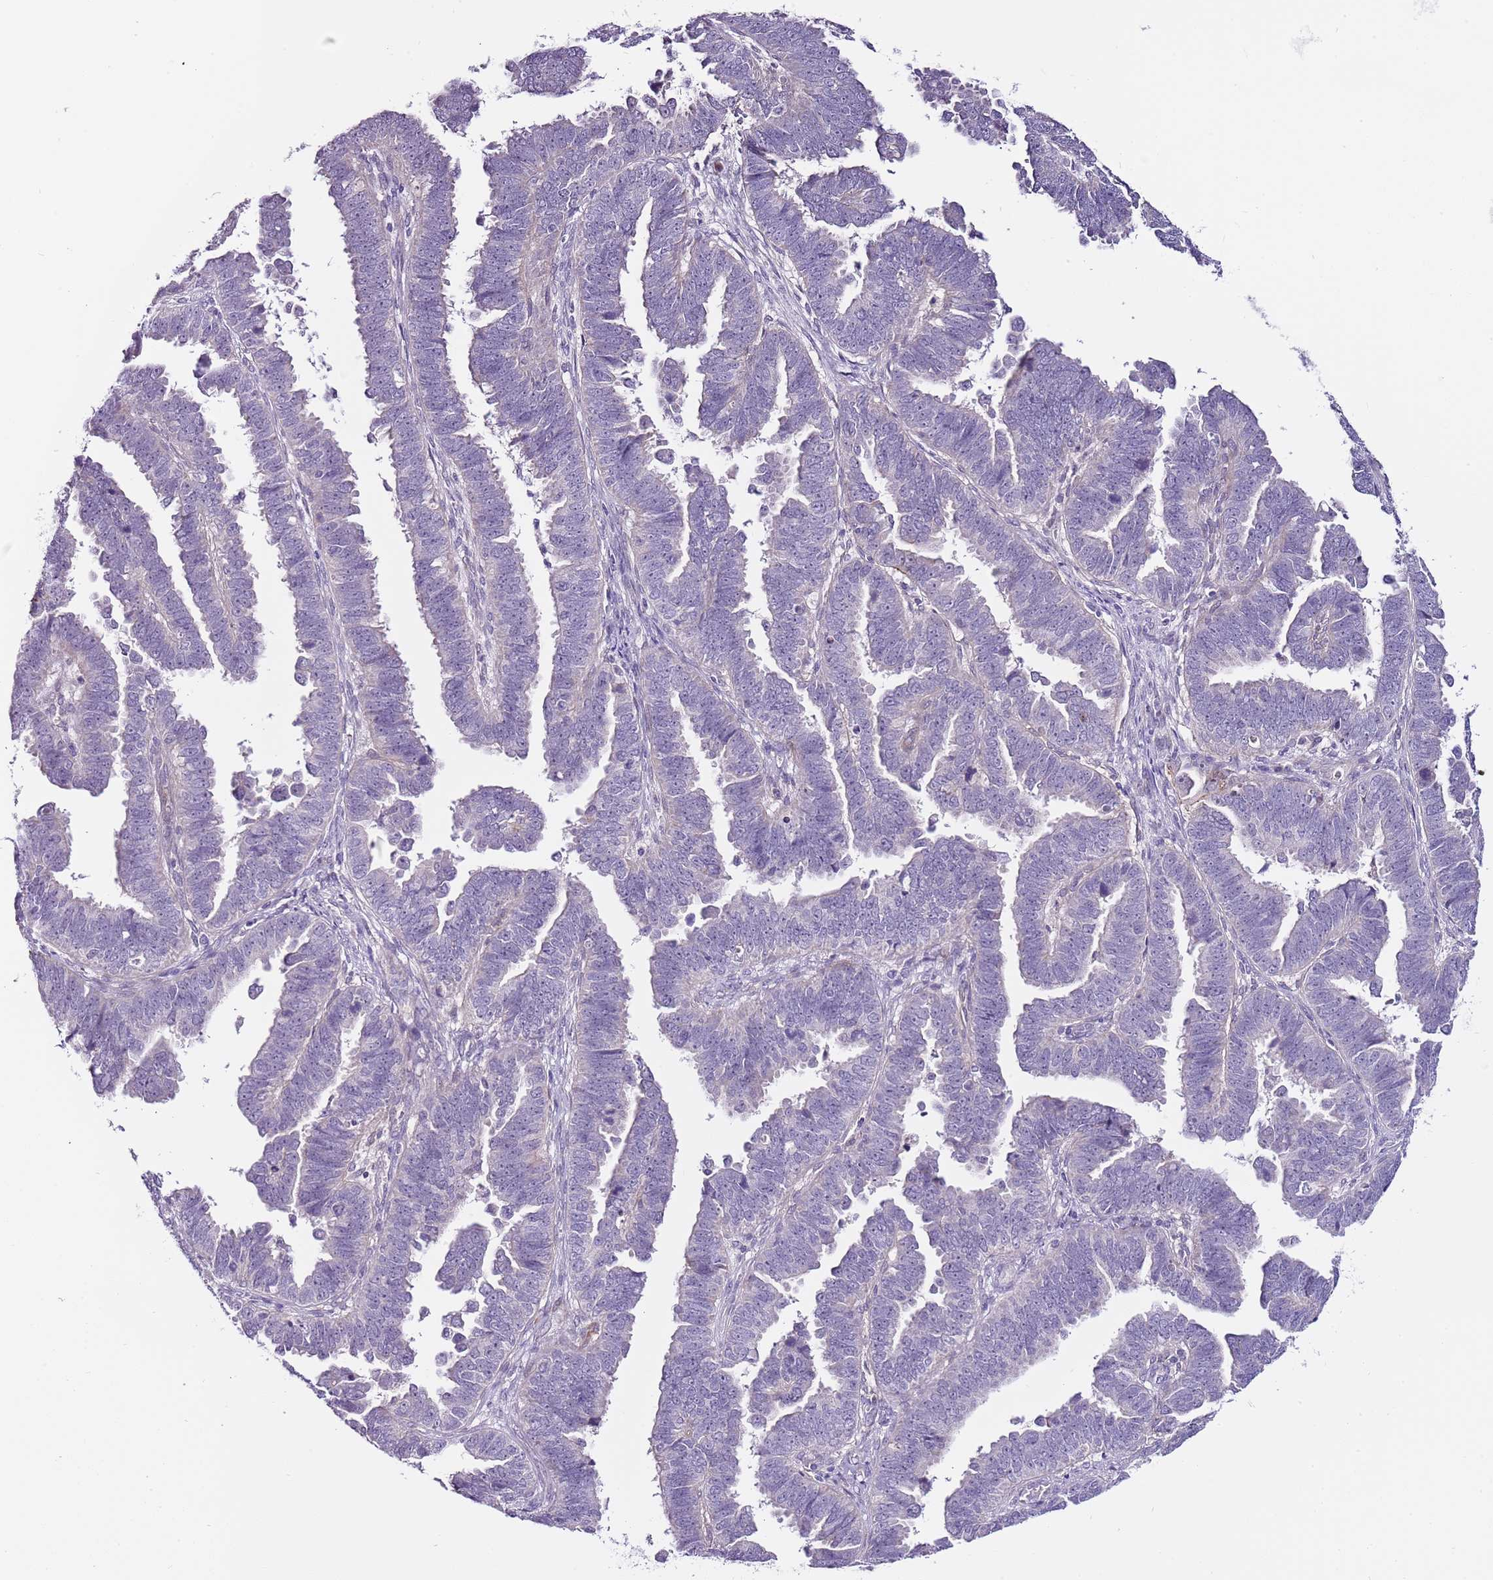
{"staining": {"intensity": "negative", "quantity": "none", "location": "none"}, "tissue": "endometrial cancer", "cell_type": "Tumor cells", "image_type": "cancer", "snomed": [{"axis": "morphology", "description": "Adenocarcinoma, NOS"}, {"axis": "topography", "description": "Endometrium"}], "caption": "A high-resolution image shows immunohistochemistry (IHC) staining of endometrial cancer, which reveals no significant expression in tumor cells.", "gene": "NKX2-3", "patient": {"sex": "female", "age": 75}}